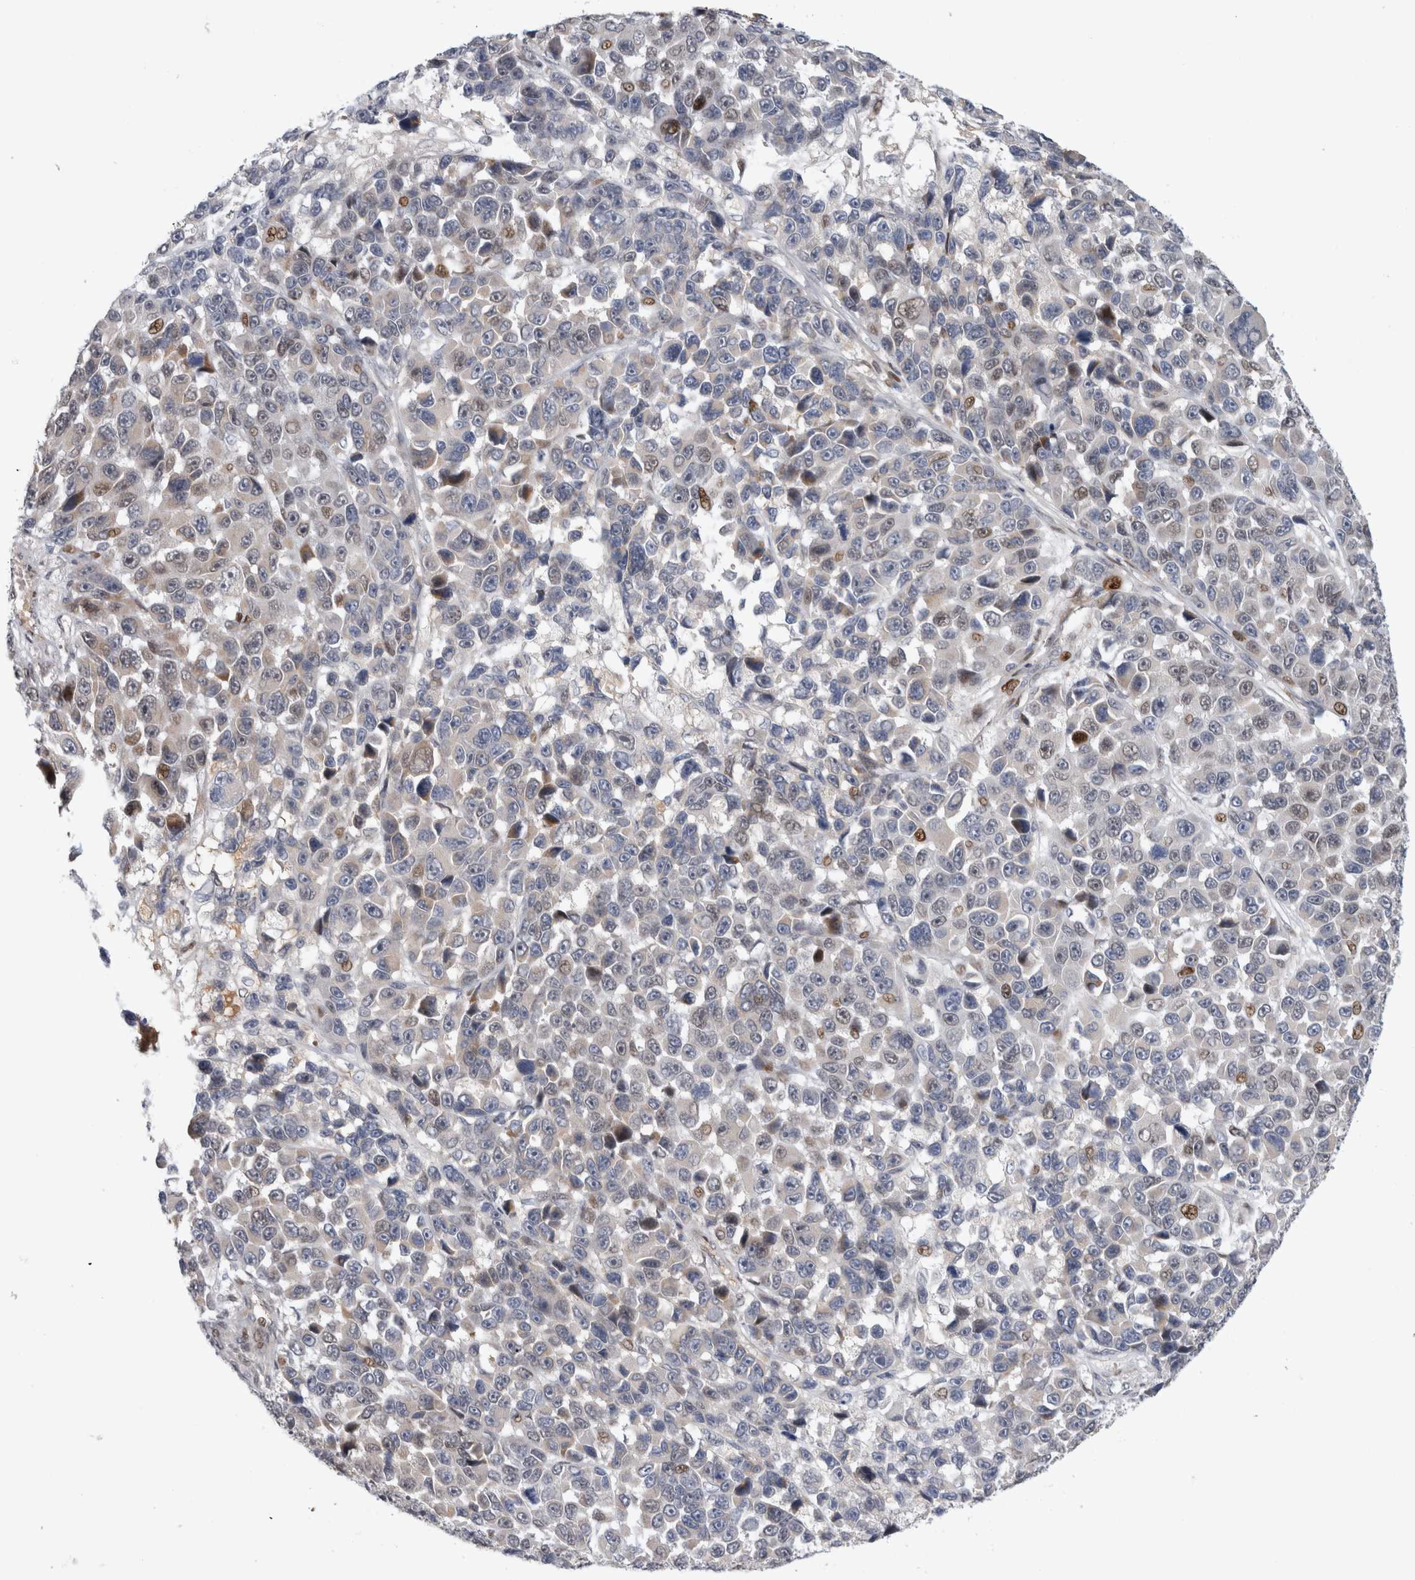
{"staining": {"intensity": "moderate", "quantity": "25%-75%", "location": "nuclear"}, "tissue": "melanoma", "cell_type": "Tumor cells", "image_type": "cancer", "snomed": [{"axis": "morphology", "description": "Malignant melanoma, NOS"}, {"axis": "topography", "description": "Skin"}], "caption": "IHC of melanoma shows medium levels of moderate nuclear positivity in about 25%-75% of tumor cells.", "gene": "RBM48", "patient": {"sex": "male", "age": 53}}